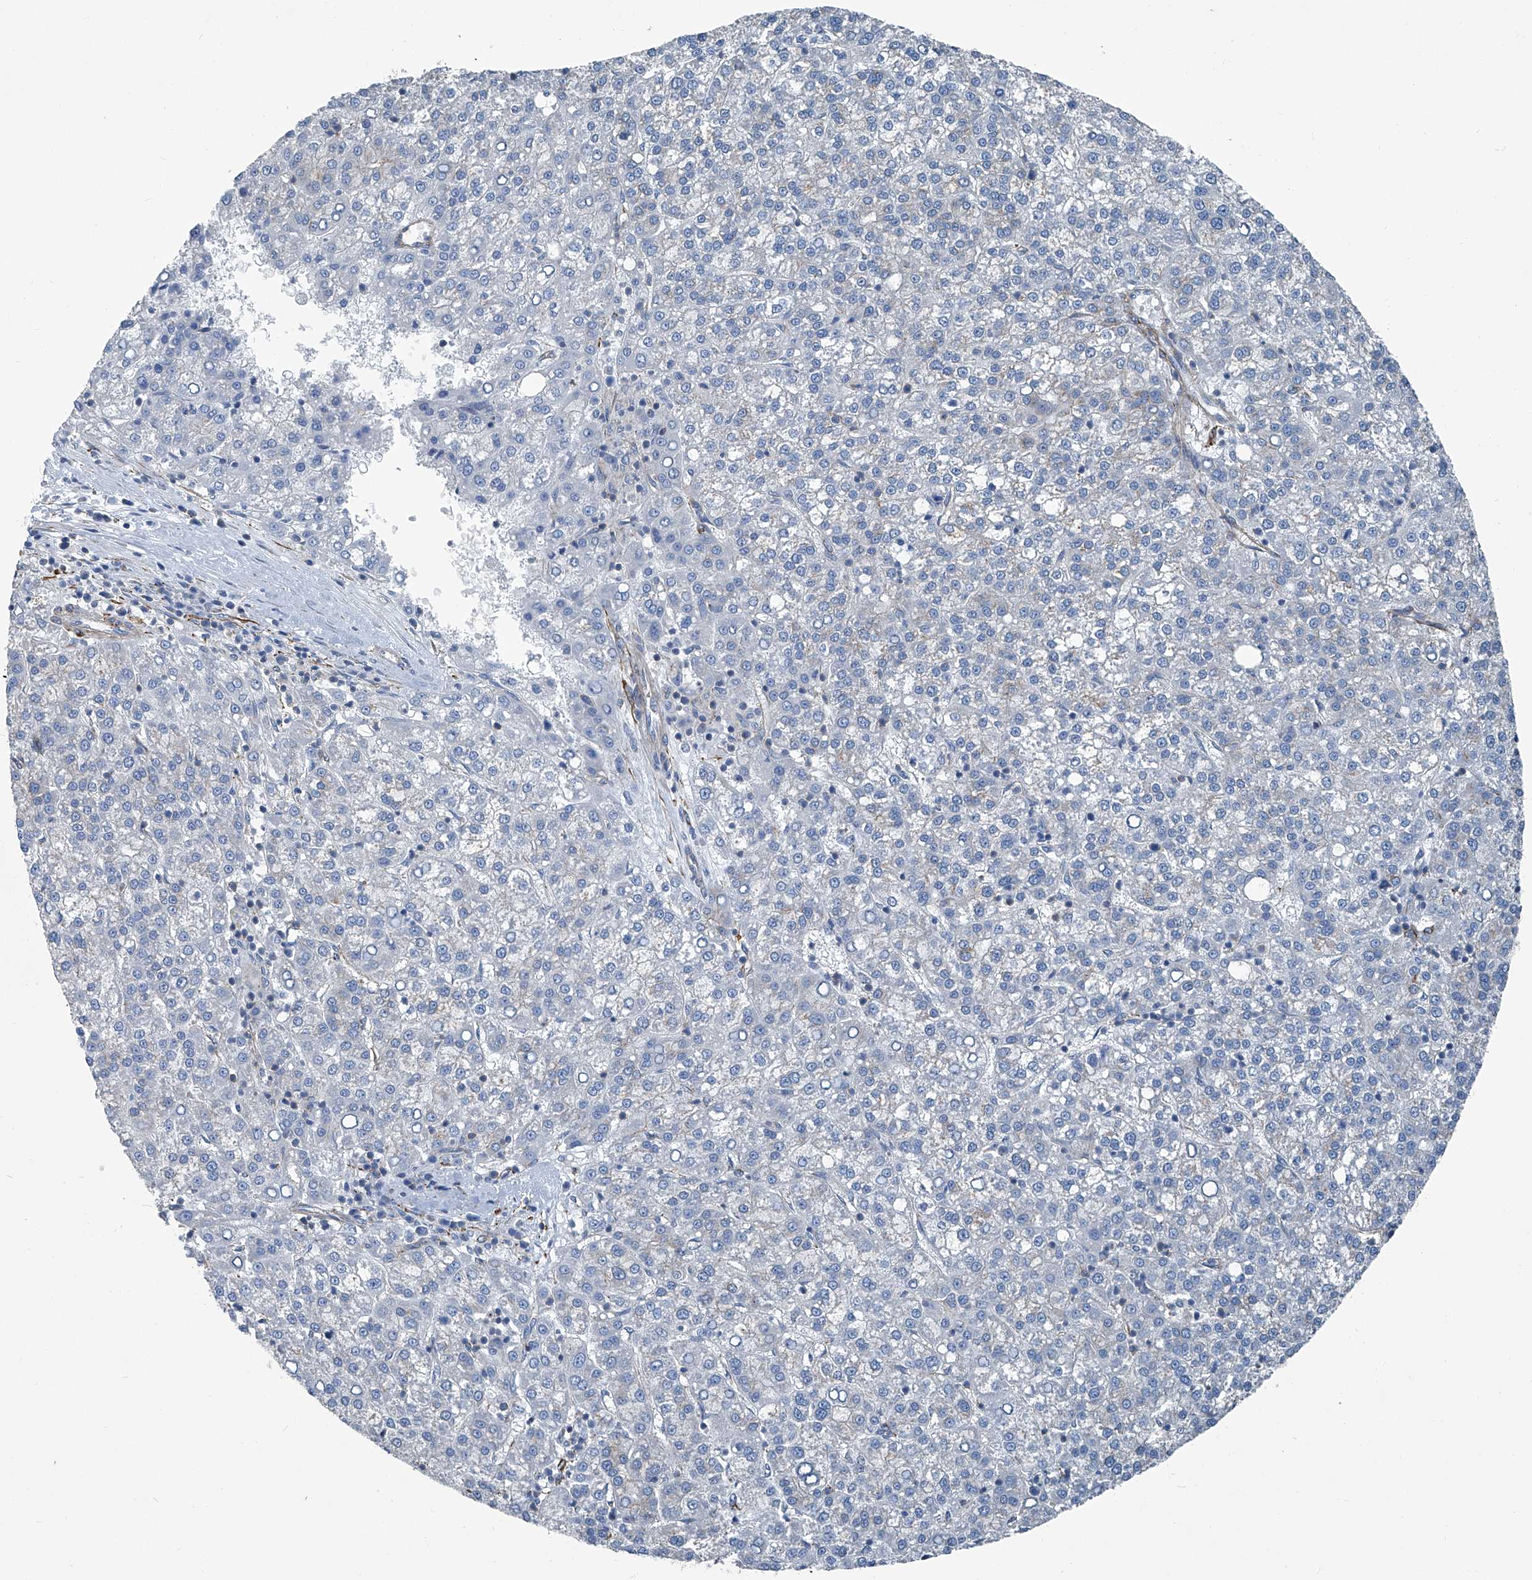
{"staining": {"intensity": "negative", "quantity": "none", "location": "none"}, "tissue": "liver cancer", "cell_type": "Tumor cells", "image_type": "cancer", "snomed": [{"axis": "morphology", "description": "Carcinoma, Hepatocellular, NOS"}, {"axis": "topography", "description": "Liver"}], "caption": "There is no significant staining in tumor cells of hepatocellular carcinoma (liver).", "gene": "SEPTIN7", "patient": {"sex": "female", "age": 58}}